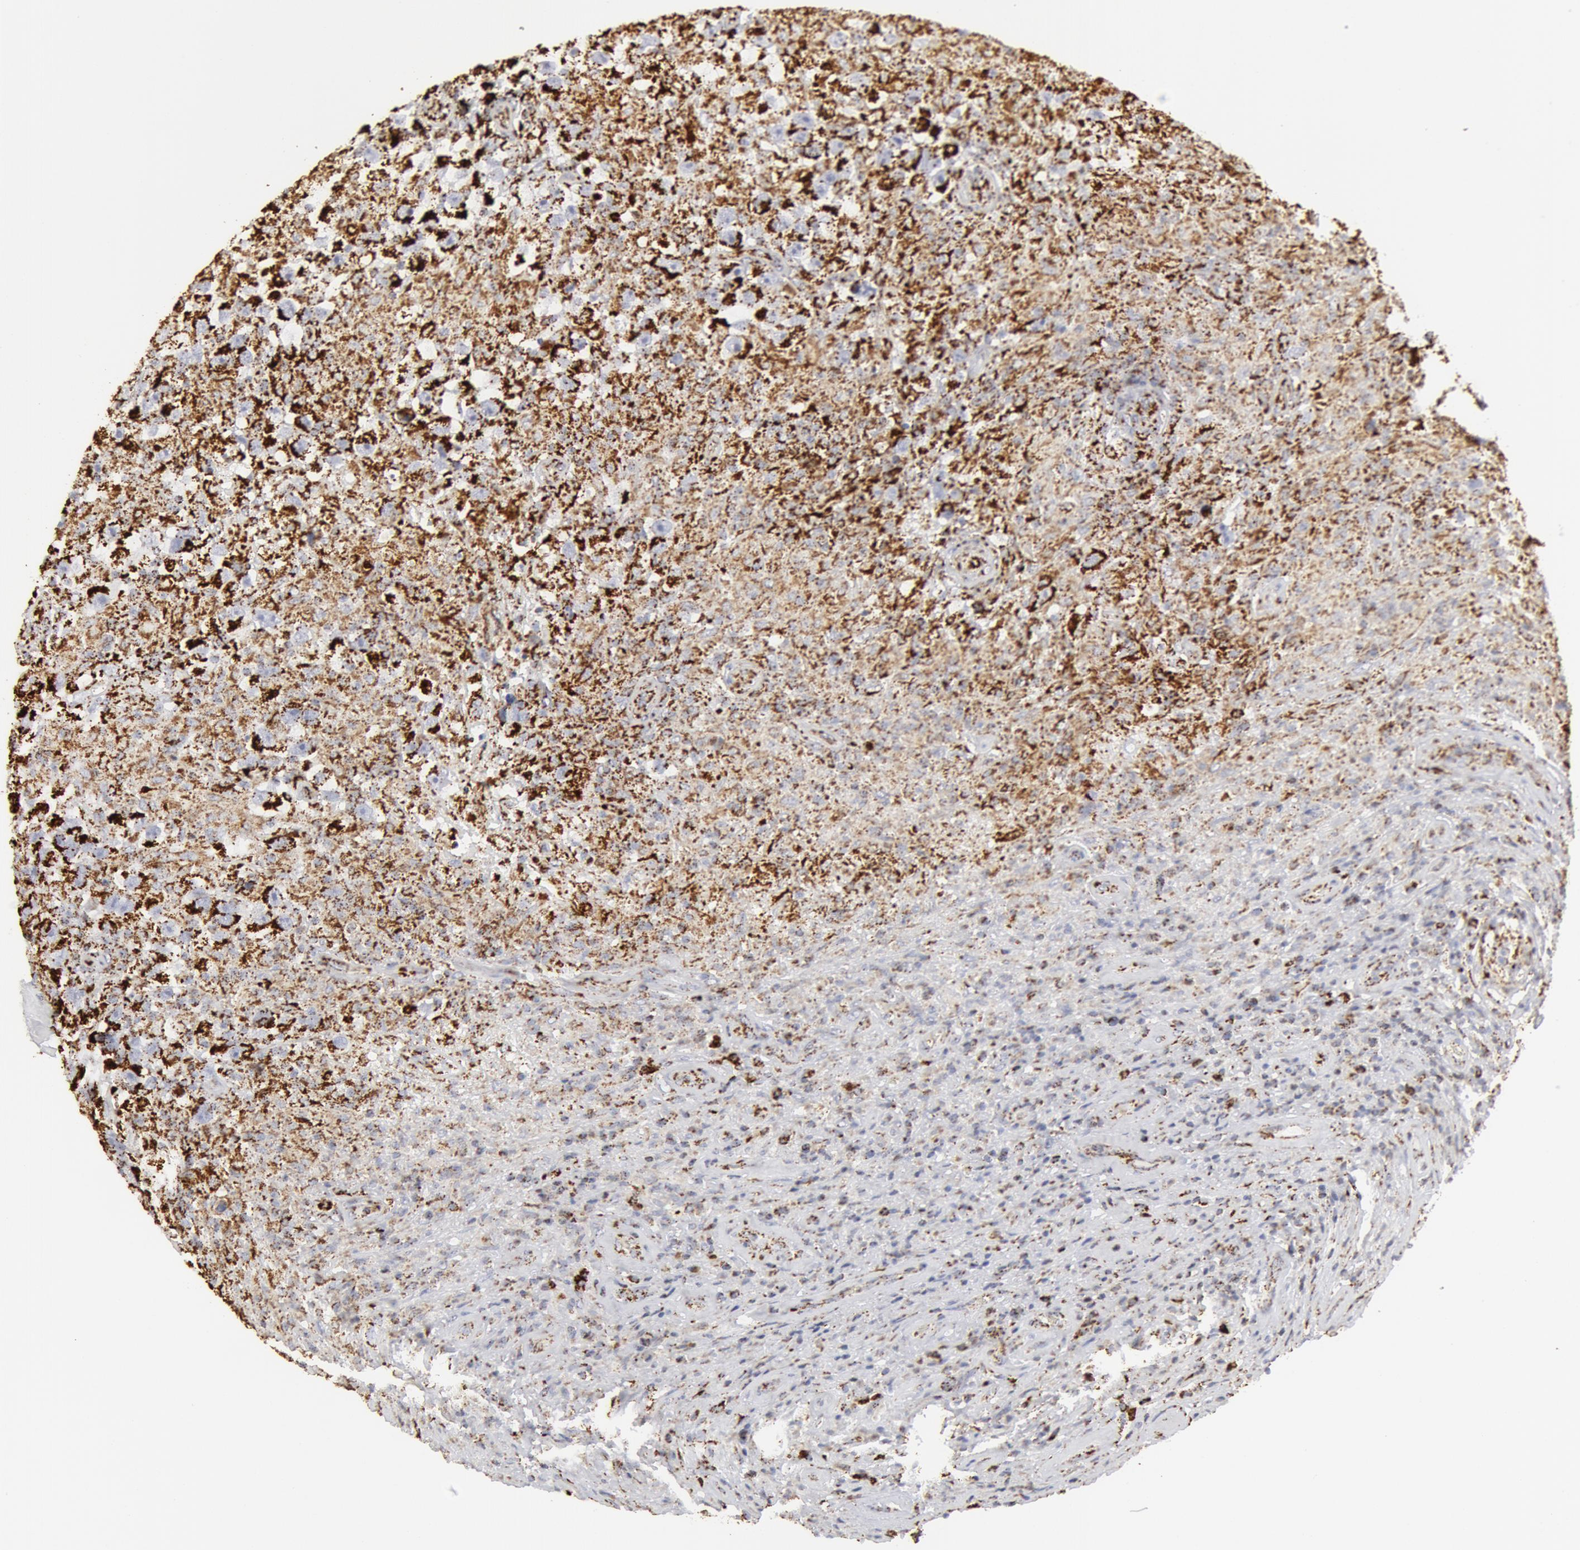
{"staining": {"intensity": "strong", "quantity": ">75%", "location": "cytoplasmic/membranous"}, "tissue": "testis cancer", "cell_type": "Tumor cells", "image_type": "cancer", "snomed": [{"axis": "morphology", "description": "Seminoma, NOS"}, {"axis": "topography", "description": "Testis"}], "caption": "The micrograph reveals staining of seminoma (testis), revealing strong cytoplasmic/membranous protein expression (brown color) within tumor cells.", "gene": "ATP5F1B", "patient": {"sex": "male", "age": 34}}